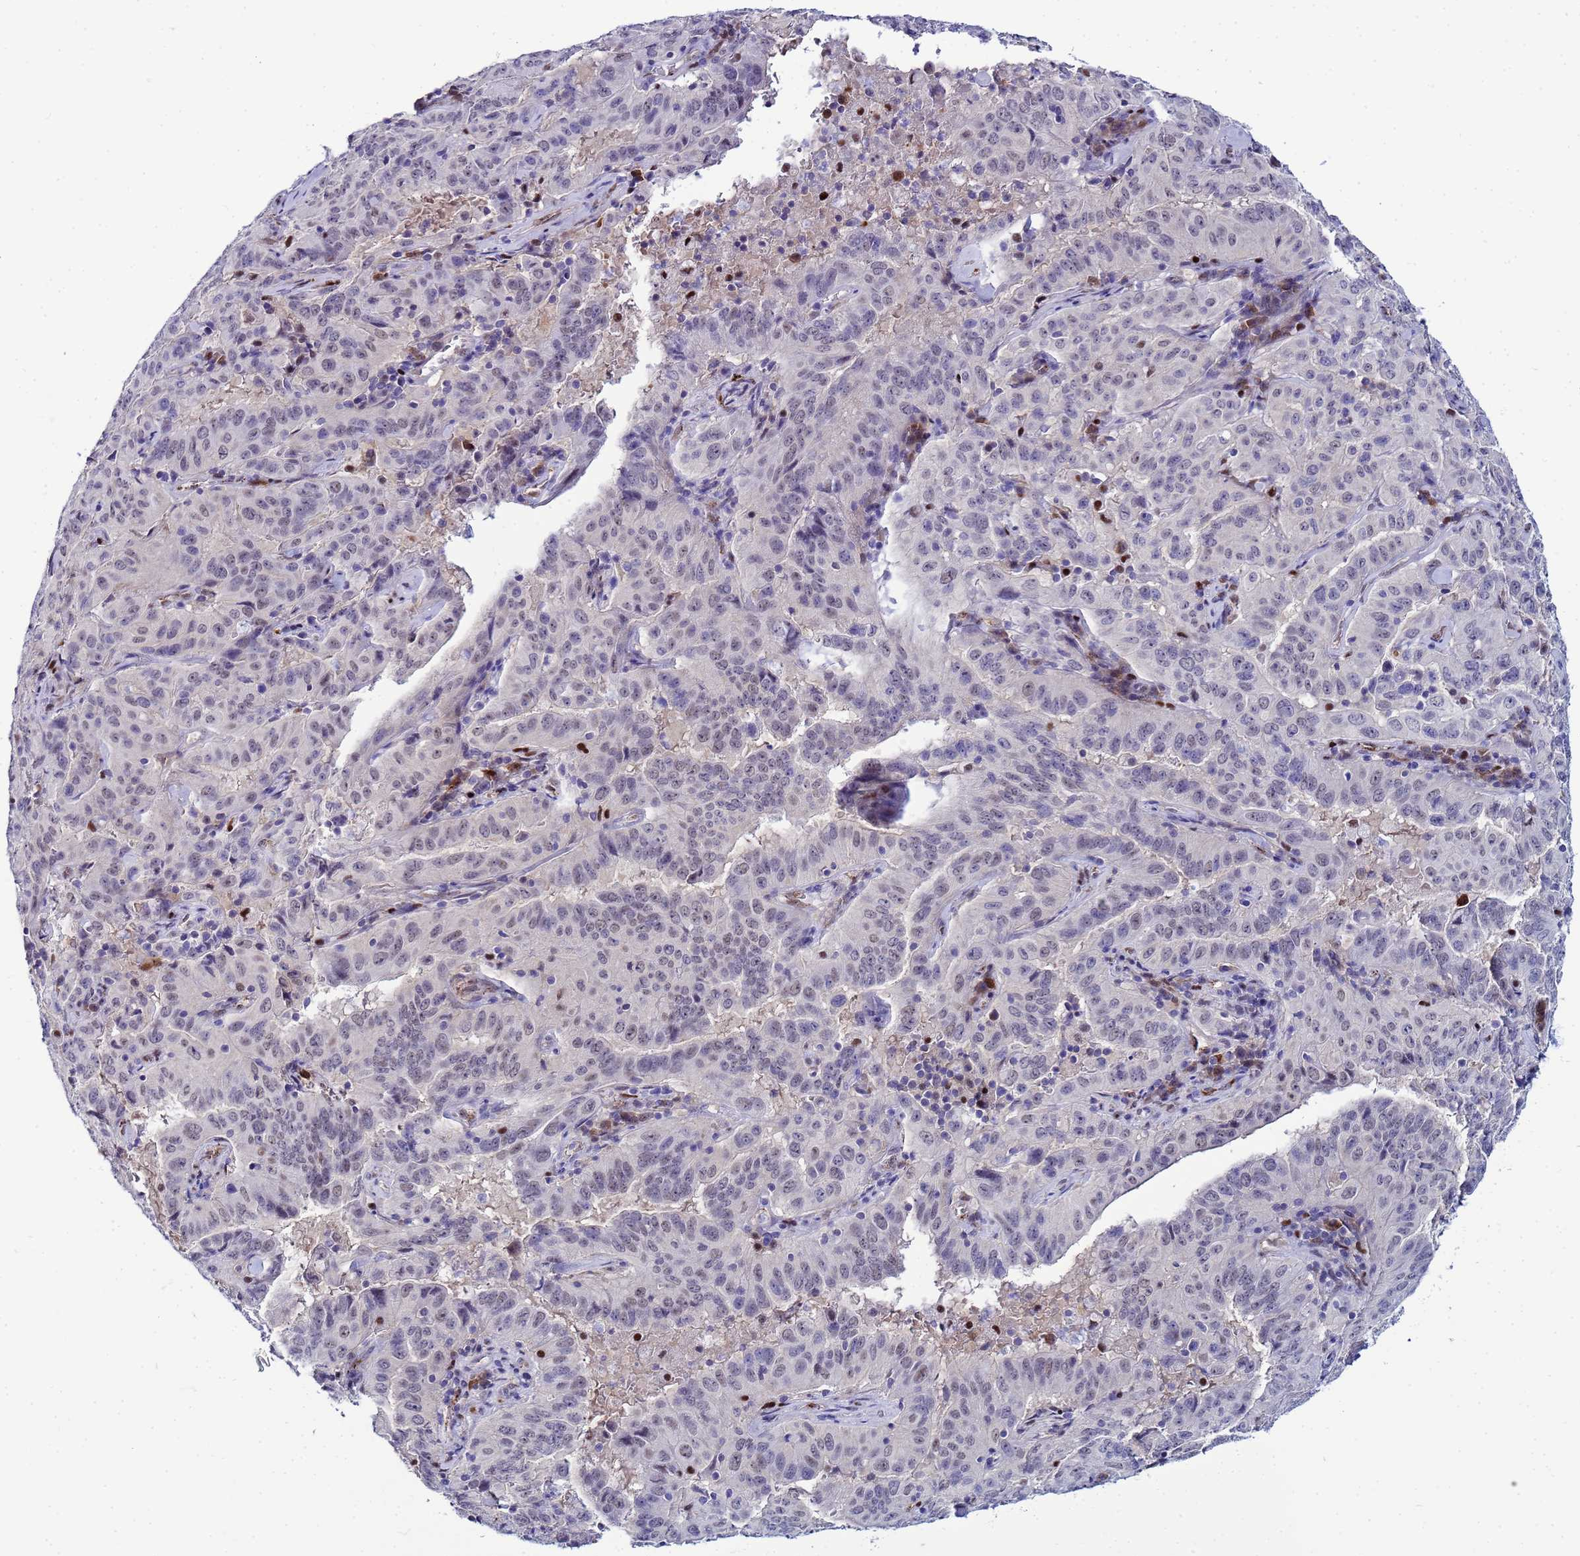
{"staining": {"intensity": "negative", "quantity": "none", "location": "none"}, "tissue": "pancreatic cancer", "cell_type": "Tumor cells", "image_type": "cancer", "snomed": [{"axis": "morphology", "description": "Adenocarcinoma, NOS"}, {"axis": "topography", "description": "Pancreas"}], "caption": "Immunohistochemistry (IHC) image of human pancreatic adenocarcinoma stained for a protein (brown), which shows no staining in tumor cells. (Brightfield microscopy of DAB (3,3'-diaminobenzidine) immunohistochemistry at high magnification).", "gene": "SLC25A37", "patient": {"sex": "male", "age": 63}}